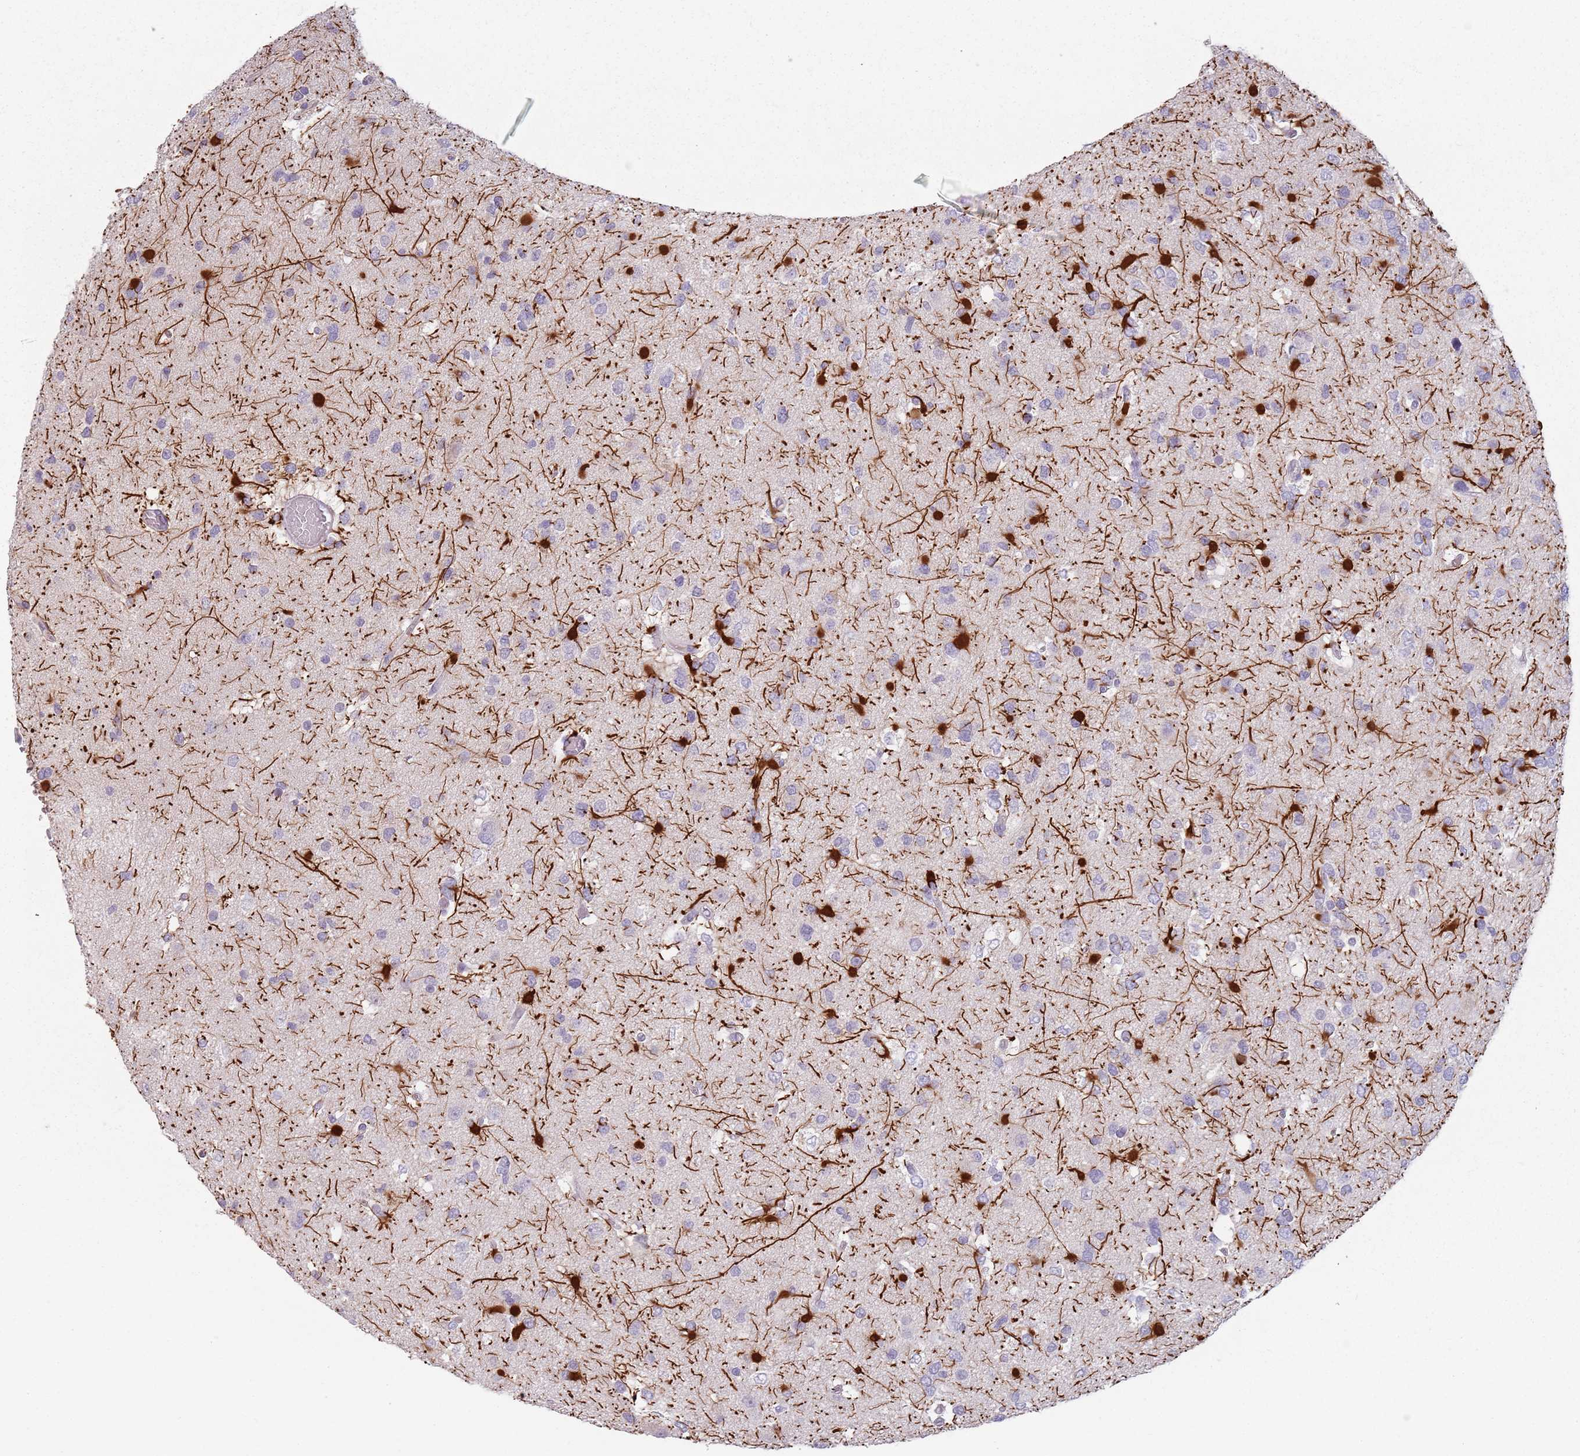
{"staining": {"intensity": "negative", "quantity": "none", "location": "none"}, "tissue": "glioma", "cell_type": "Tumor cells", "image_type": "cancer", "snomed": [{"axis": "morphology", "description": "Glioma, malignant, High grade"}, {"axis": "topography", "description": "Brain"}], "caption": "Image shows no significant protein positivity in tumor cells of malignant glioma (high-grade).", "gene": "CEP19", "patient": {"sex": "male", "age": 53}}